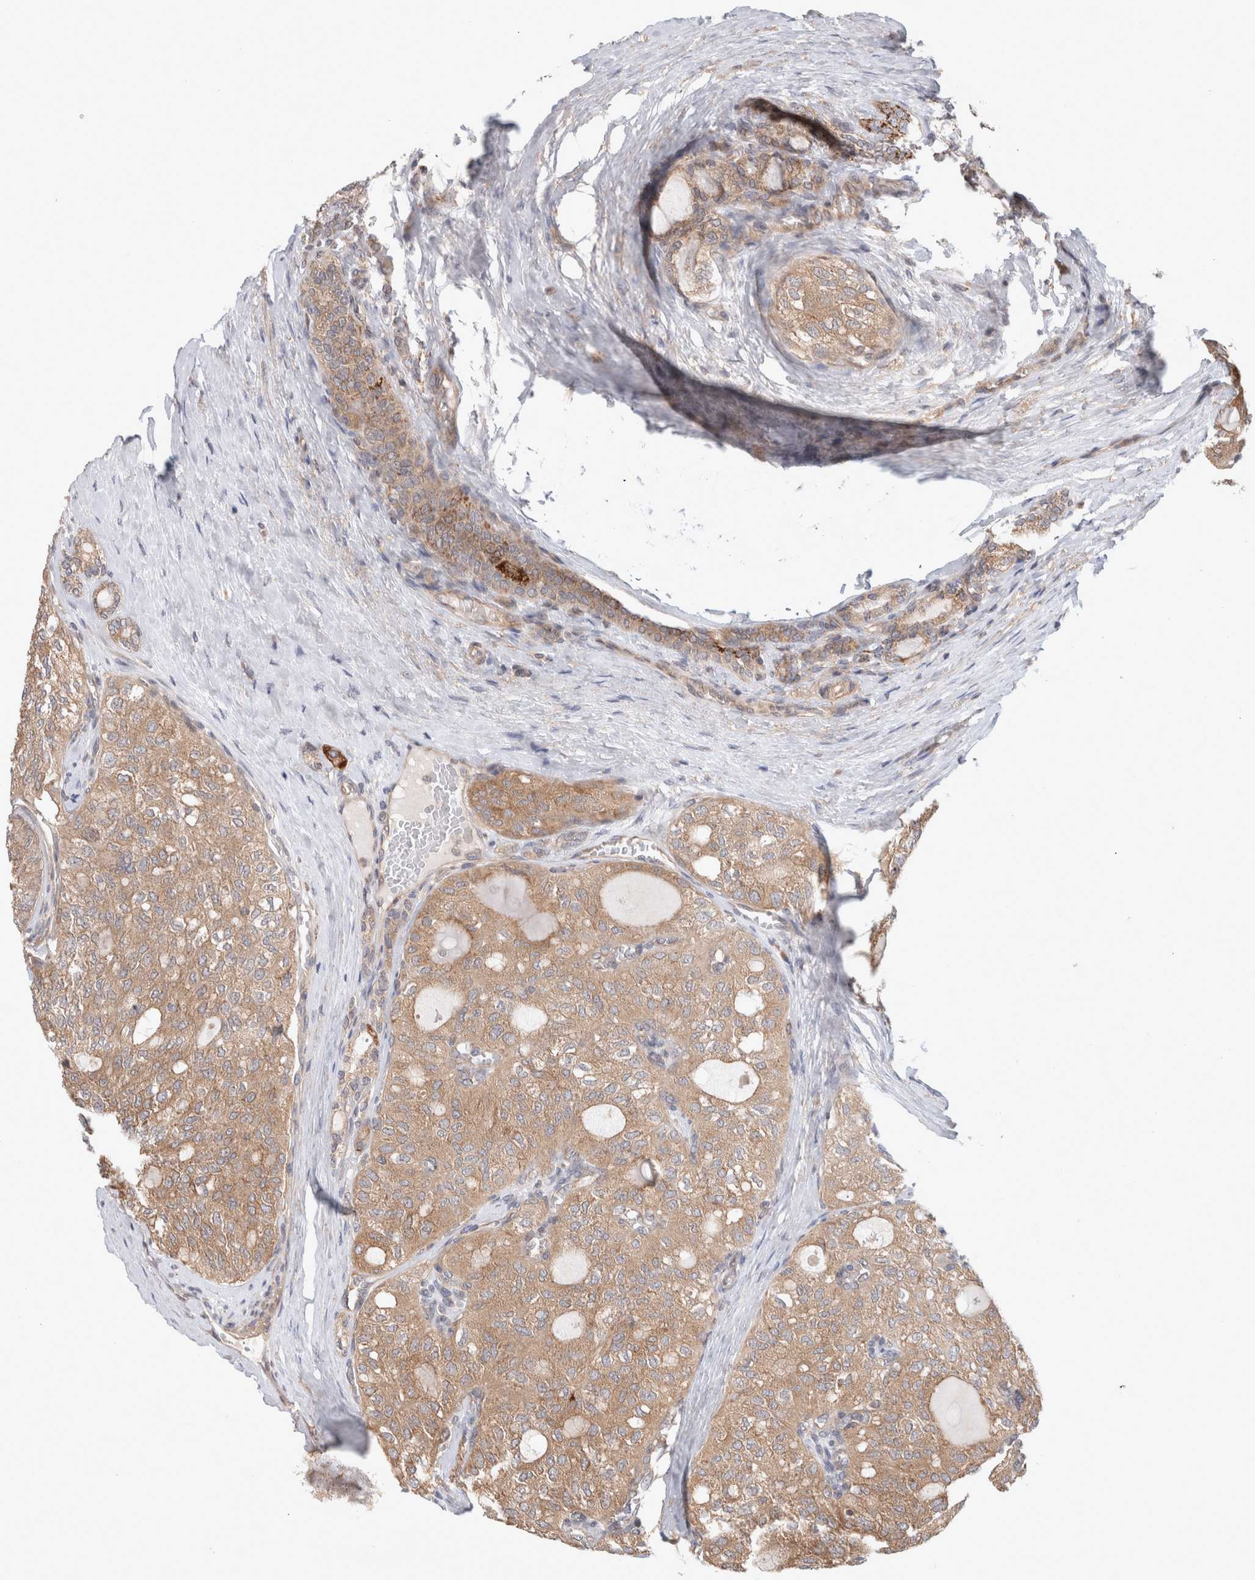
{"staining": {"intensity": "weak", "quantity": ">75%", "location": "cytoplasmic/membranous"}, "tissue": "thyroid cancer", "cell_type": "Tumor cells", "image_type": "cancer", "snomed": [{"axis": "morphology", "description": "Follicular adenoma carcinoma, NOS"}, {"axis": "topography", "description": "Thyroid gland"}], "caption": "Immunohistochemical staining of human thyroid follicular adenoma carcinoma shows low levels of weak cytoplasmic/membranous expression in approximately >75% of tumor cells.", "gene": "HROB", "patient": {"sex": "male", "age": 75}}